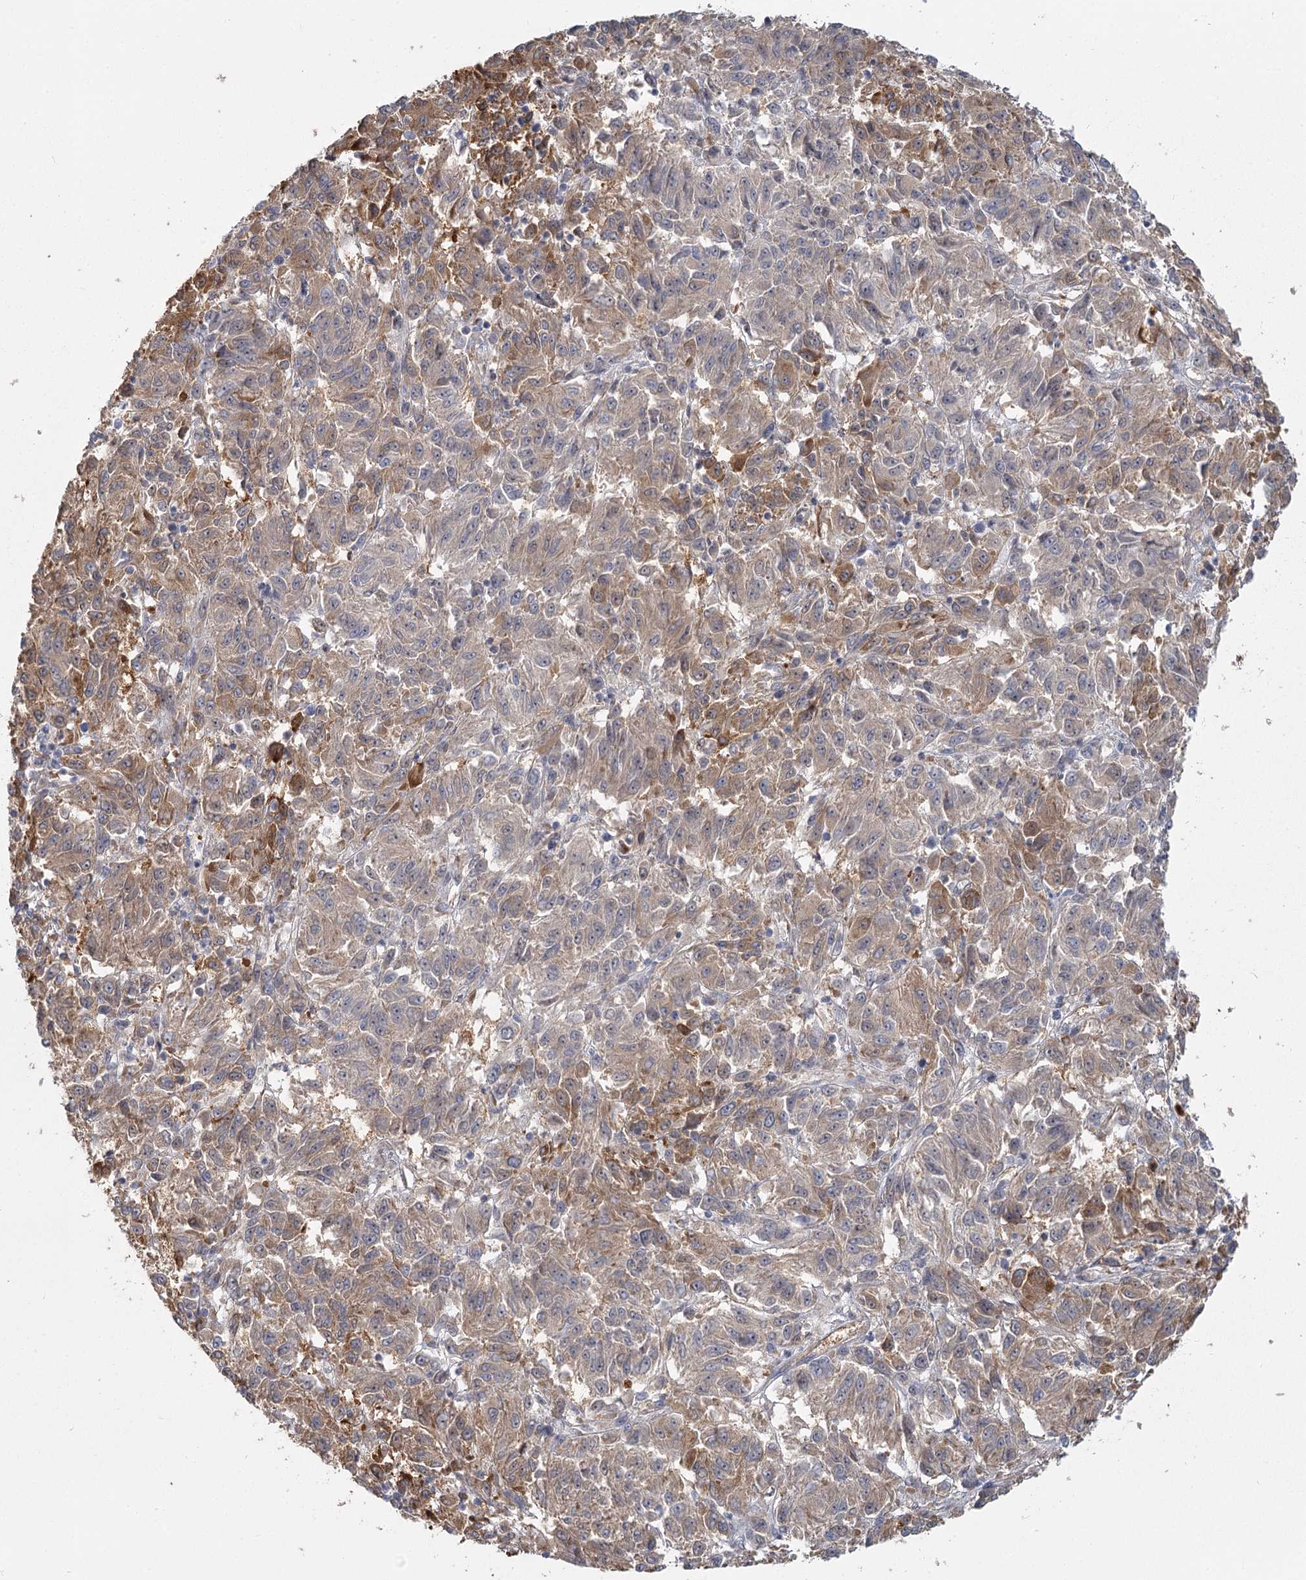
{"staining": {"intensity": "moderate", "quantity": "<25%", "location": "cytoplasmic/membranous"}, "tissue": "melanoma", "cell_type": "Tumor cells", "image_type": "cancer", "snomed": [{"axis": "morphology", "description": "Malignant melanoma, Metastatic site"}, {"axis": "topography", "description": "Lung"}], "caption": "This photomicrograph exhibits IHC staining of human melanoma, with low moderate cytoplasmic/membranous staining in about <25% of tumor cells.", "gene": "USP11", "patient": {"sex": "male", "age": 64}}